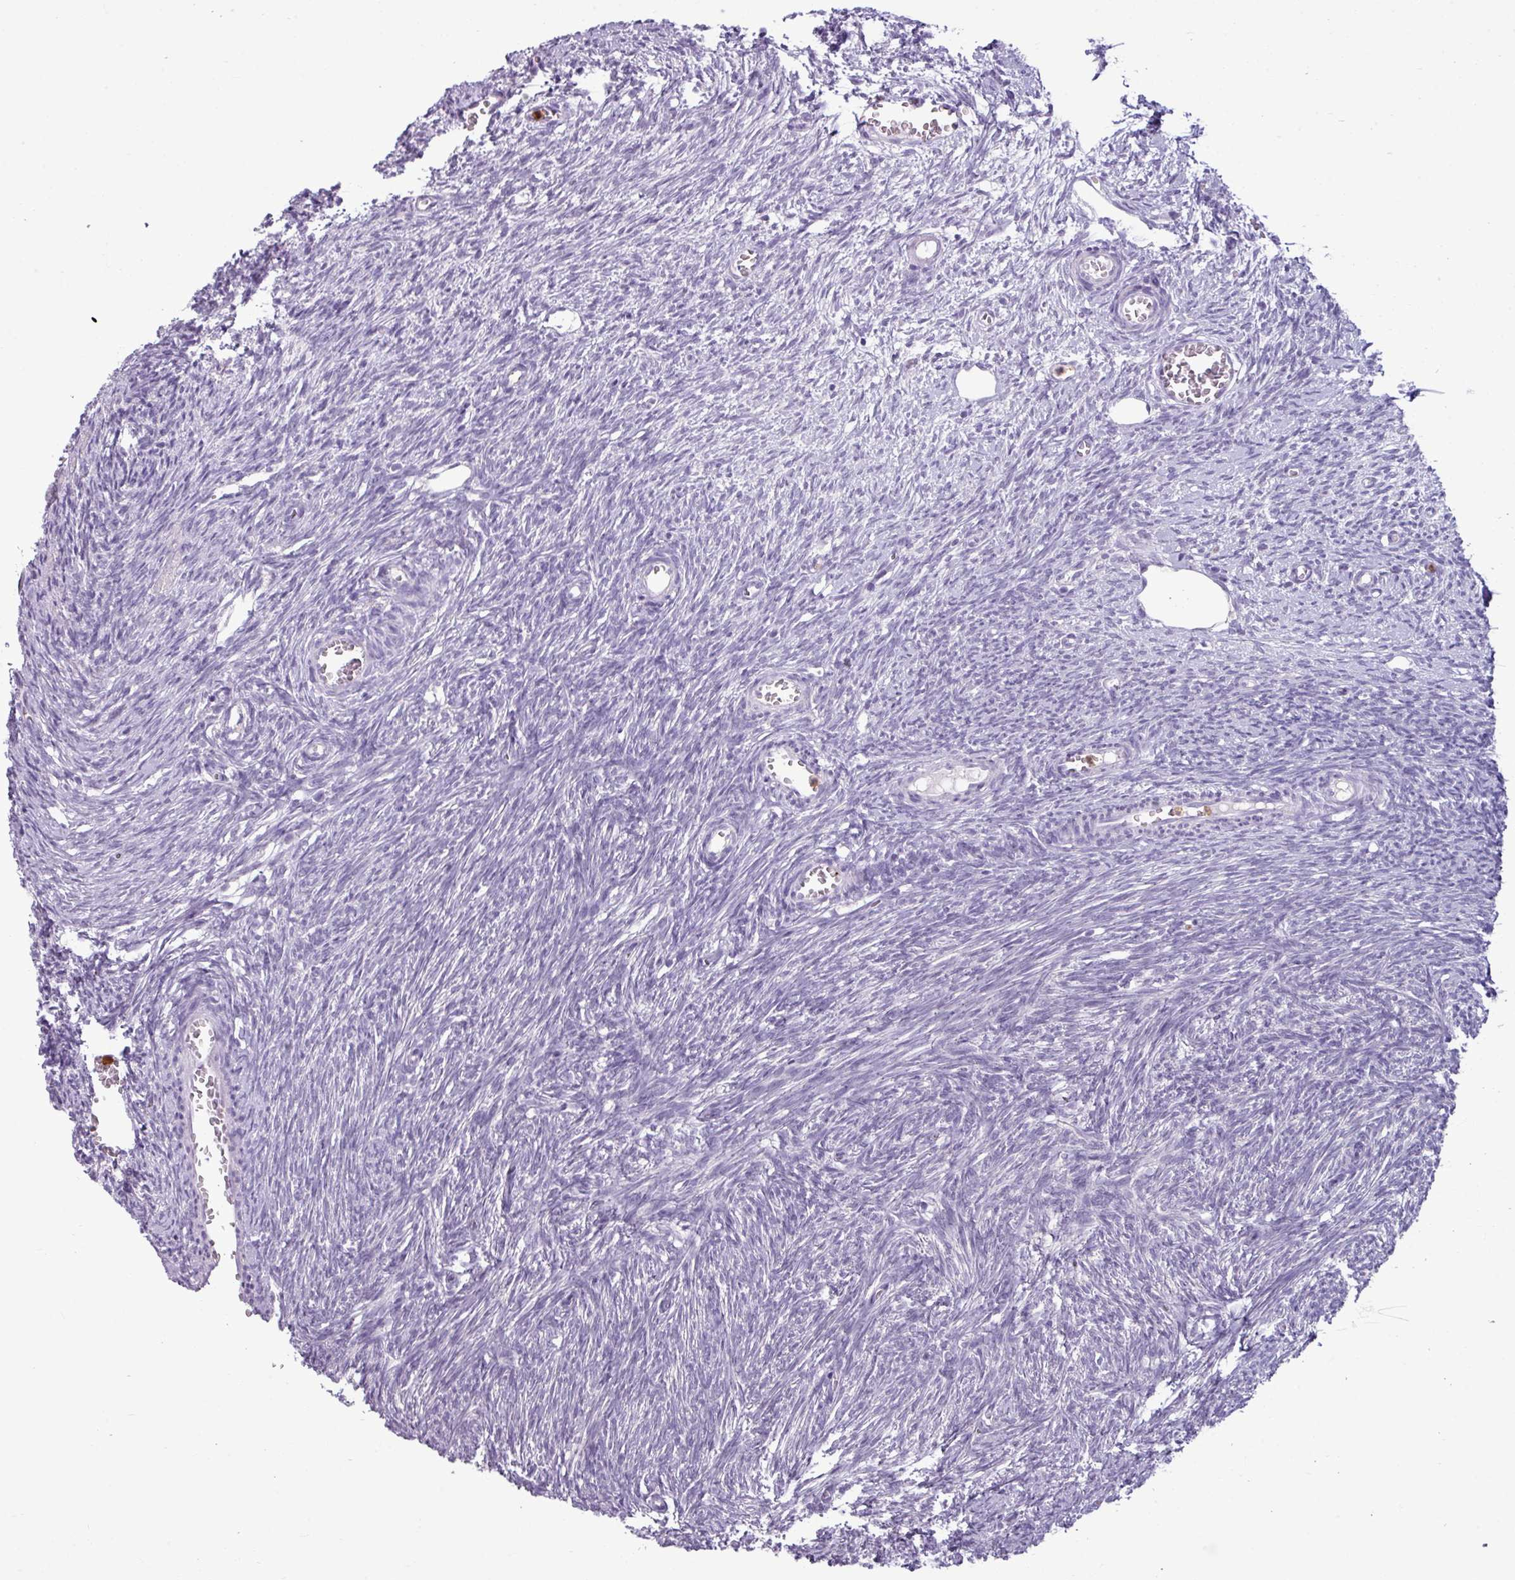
{"staining": {"intensity": "negative", "quantity": "none", "location": "none"}, "tissue": "ovary", "cell_type": "Ovarian stroma cells", "image_type": "normal", "snomed": [{"axis": "morphology", "description": "Normal tissue, NOS"}, {"axis": "topography", "description": "Ovary"}], "caption": "Ovary stained for a protein using immunohistochemistry (IHC) displays no expression ovarian stroma cells.", "gene": "TRIM39", "patient": {"sex": "female", "age": 44}}